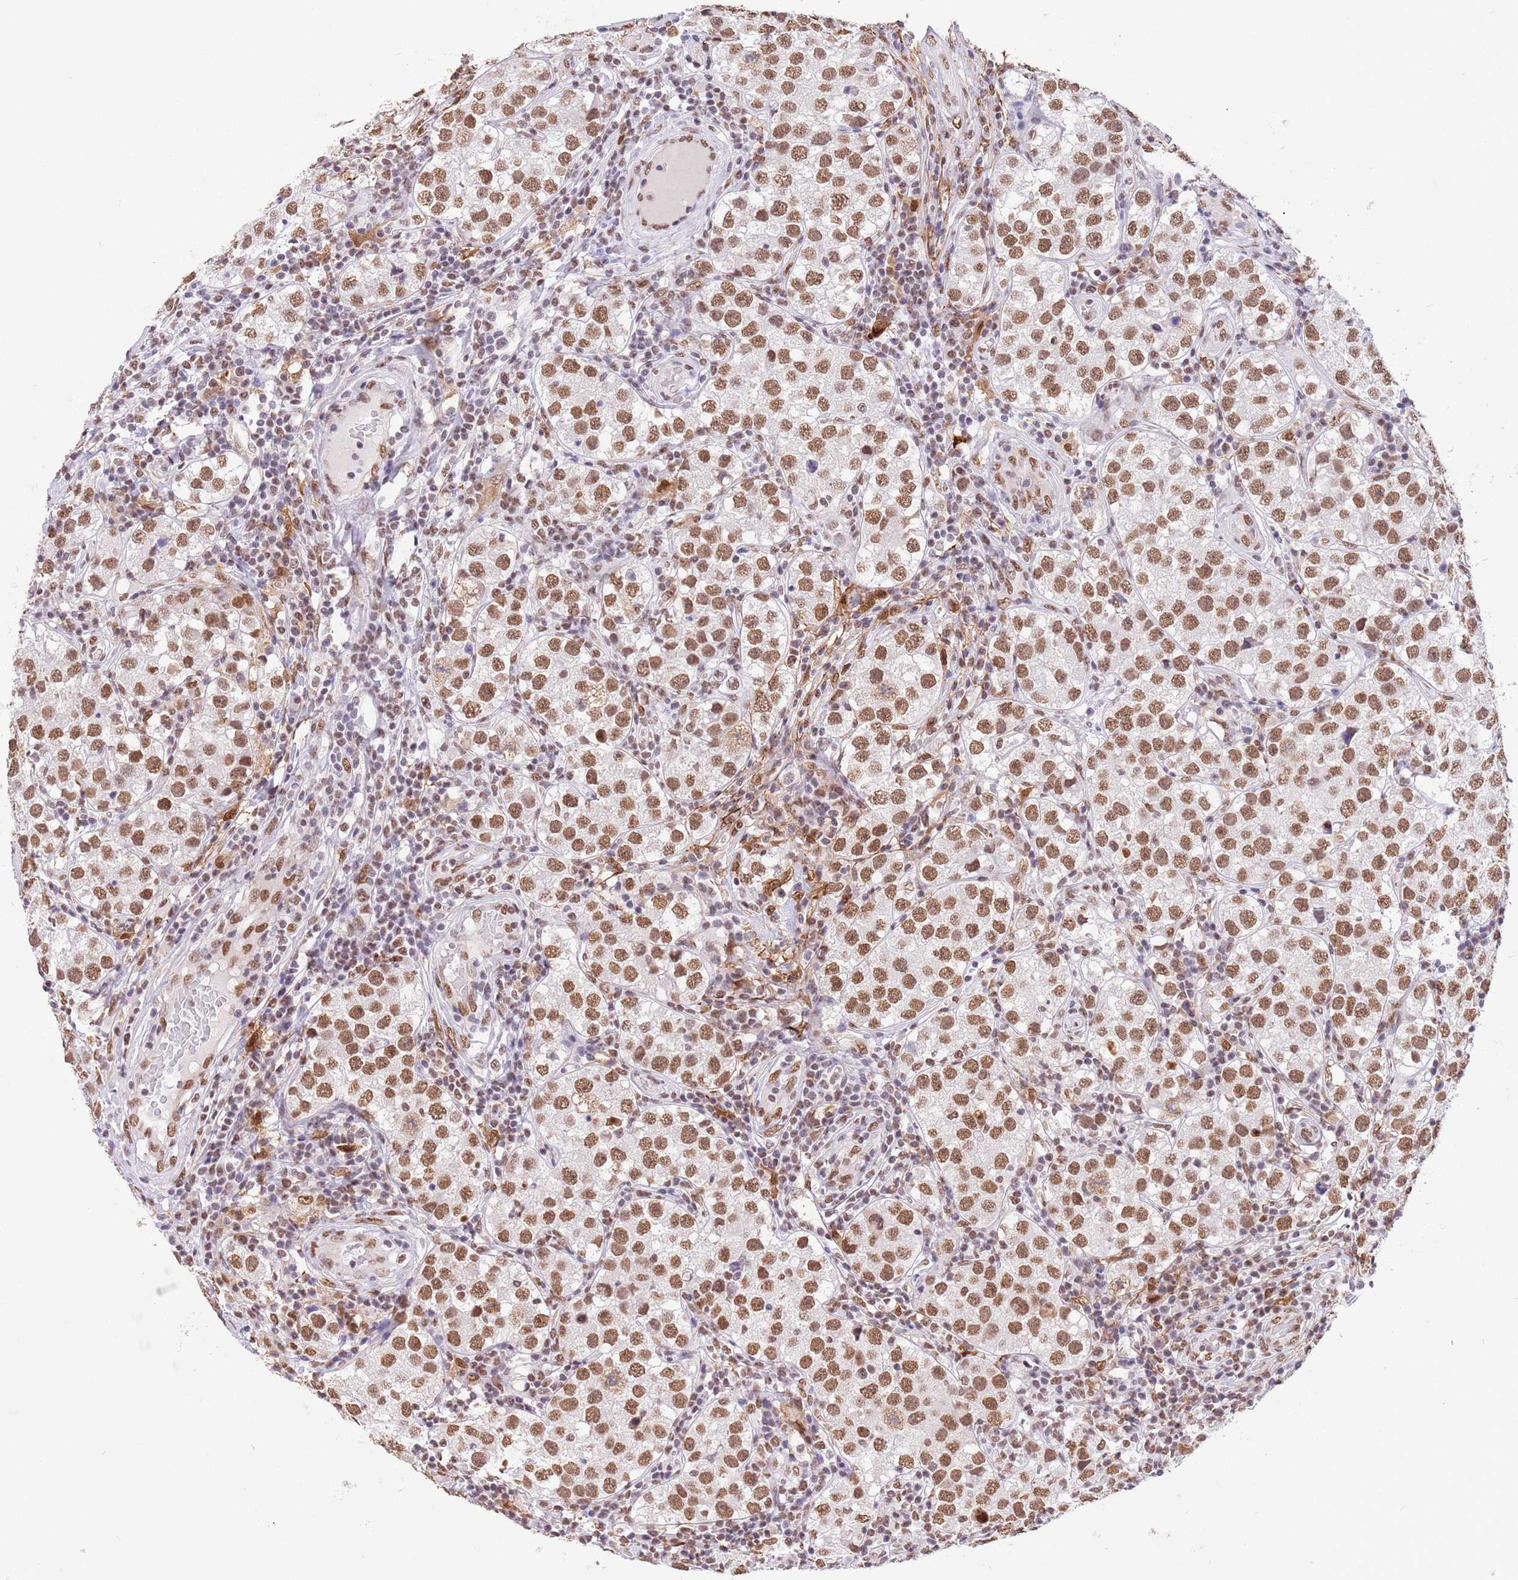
{"staining": {"intensity": "moderate", "quantity": ">75%", "location": "nuclear"}, "tissue": "testis cancer", "cell_type": "Tumor cells", "image_type": "cancer", "snomed": [{"axis": "morphology", "description": "Seminoma, NOS"}, {"axis": "topography", "description": "Testis"}], "caption": "This photomicrograph exhibits IHC staining of human testis cancer, with medium moderate nuclear staining in about >75% of tumor cells.", "gene": "TRIM32", "patient": {"sex": "male", "age": 34}}